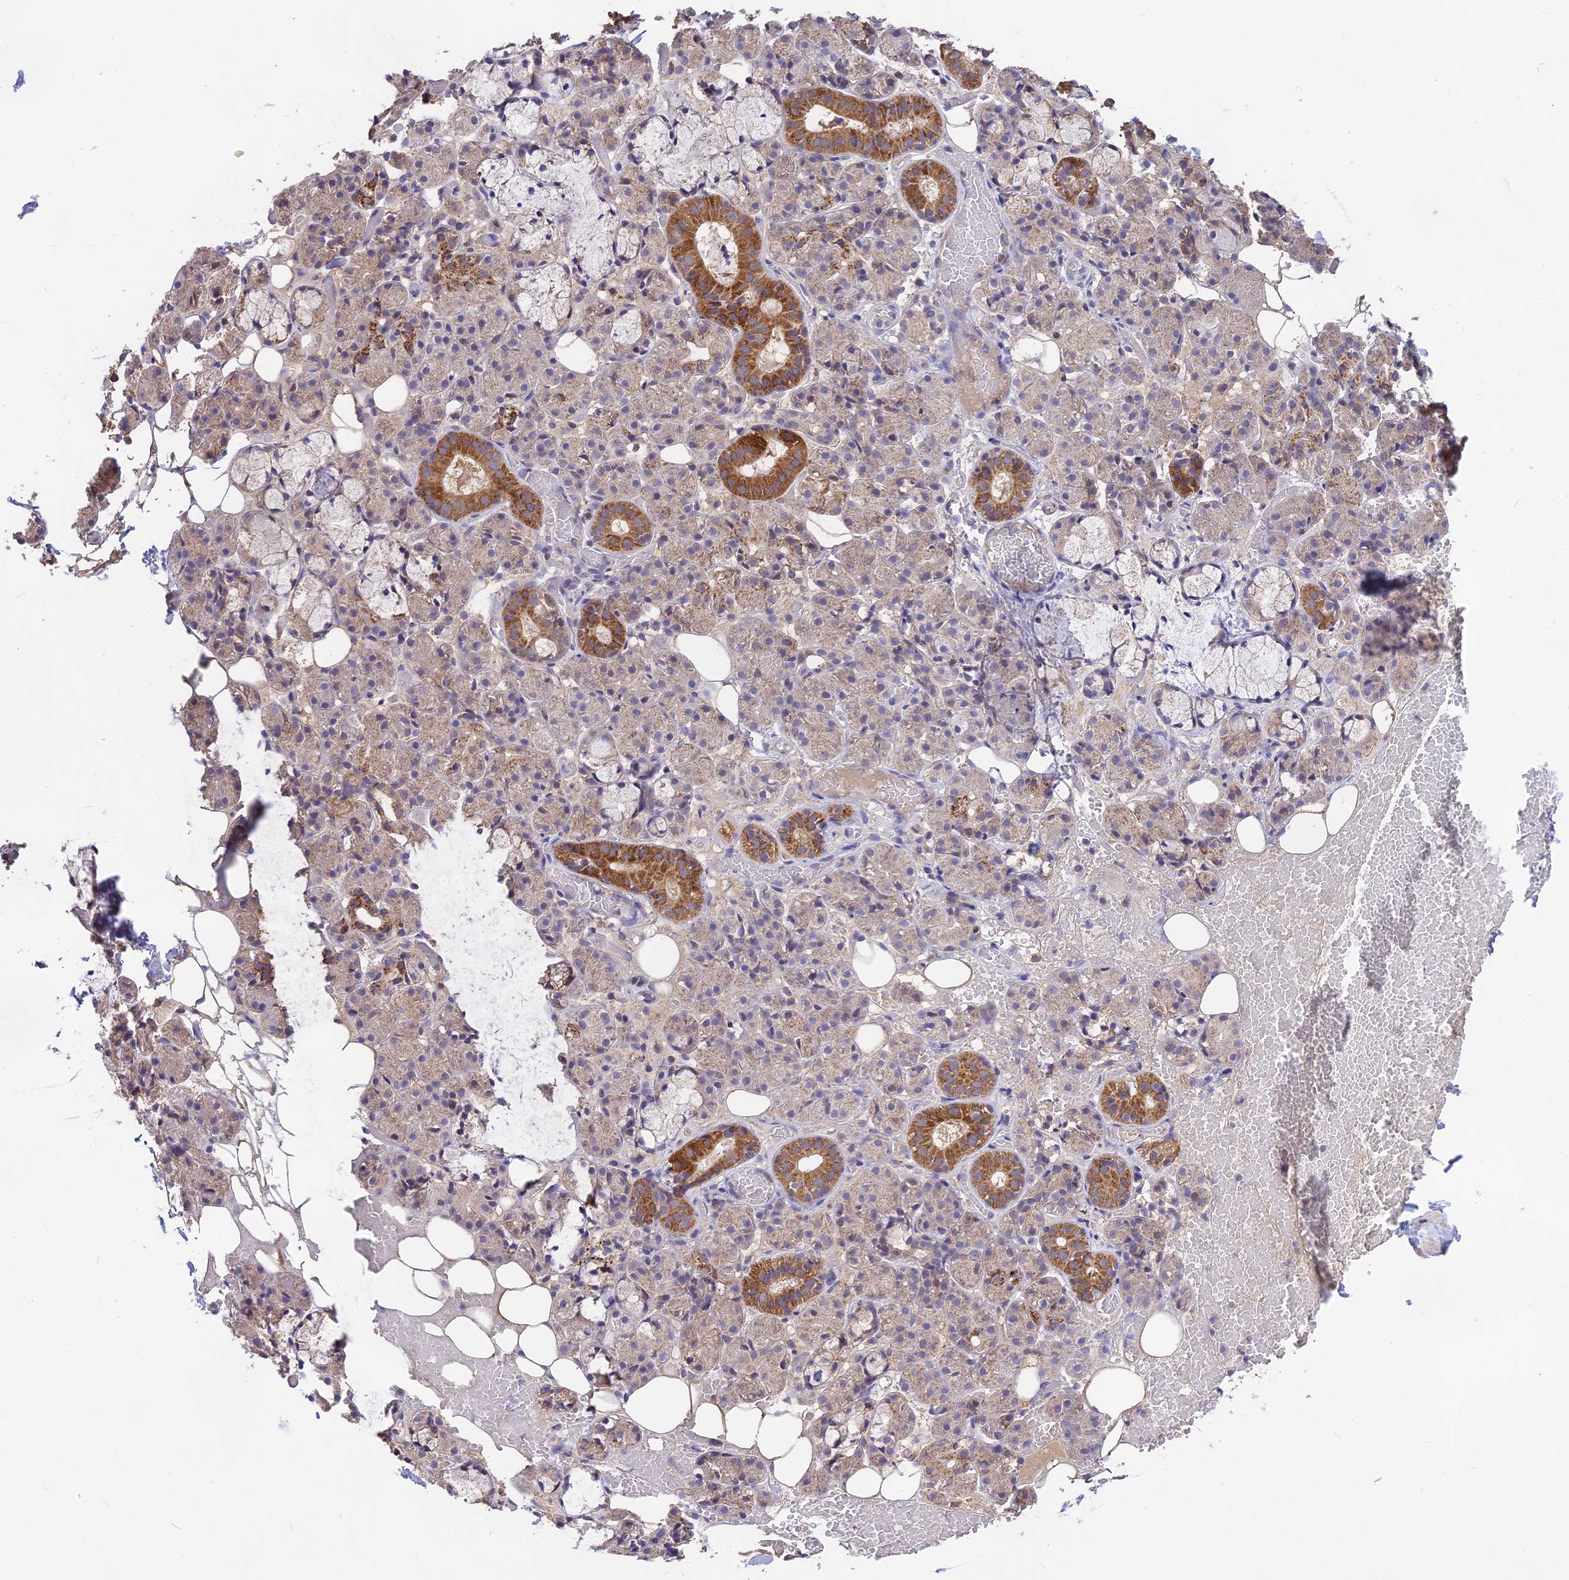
{"staining": {"intensity": "moderate", "quantity": "25%-75%", "location": "cytoplasmic/membranous"}, "tissue": "salivary gland", "cell_type": "Glandular cells", "image_type": "normal", "snomed": [{"axis": "morphology", "description": "Normal tissue, NOS"}, {"axis": "topography", "description": "Salivary gland"}], "caption": "Immunohistochemical staining of normal human salivary gland shows moderate cytoplasmic/membranous protein positivity in about 25%-75% of glandular cells.", "gene": "NUDT8", "patient": {"sex": "male", "age": 63}}